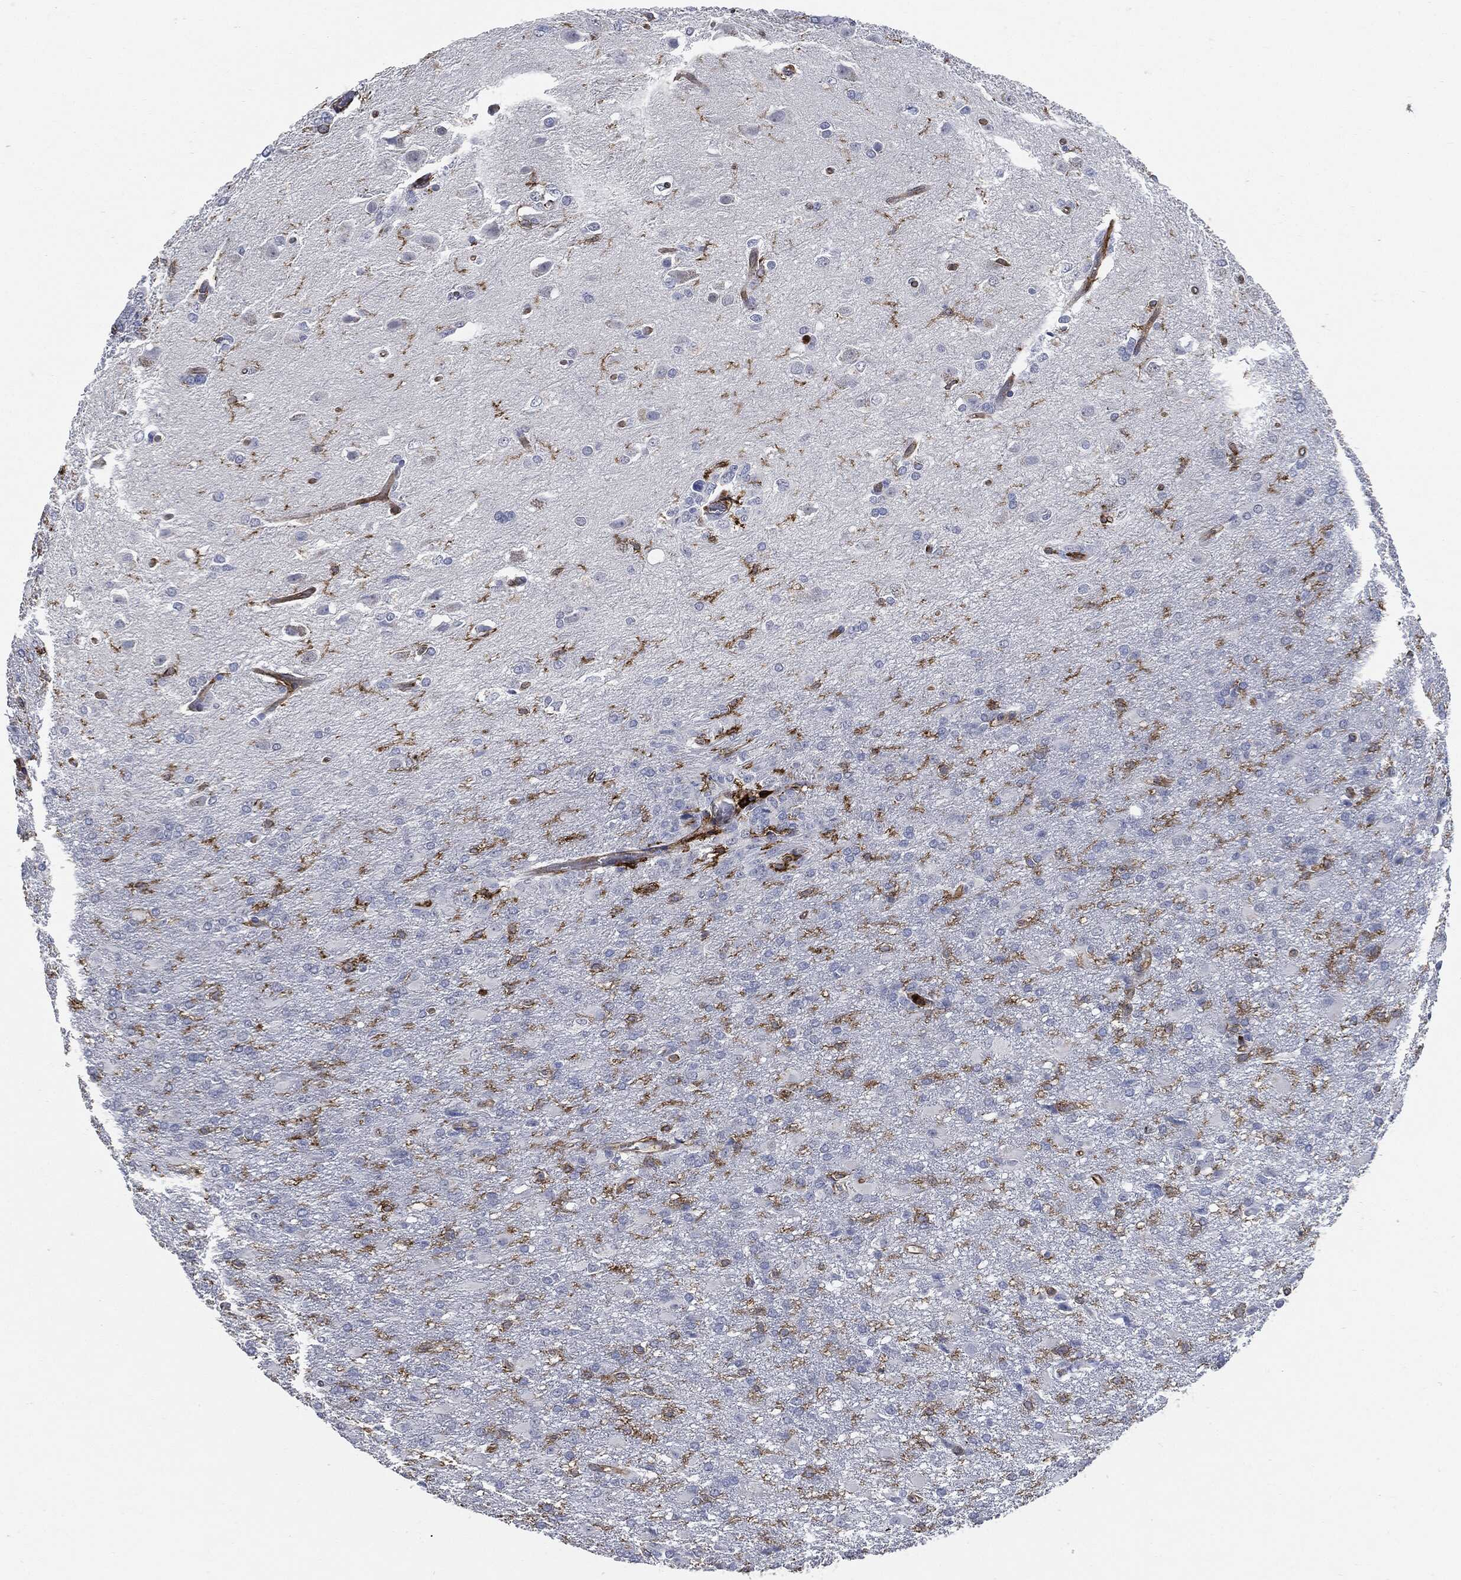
{"staining": {"intensity": "negative", "quantity": "none", "location": "none"}, "tissue": "glioma", "cell_type": "Tumor cells", "image_type": "cancer", "snomed": [{"axis": "morphology", "description": "Glioma, malignant, High grade"}, {"axis": "topography", "description": "Brain"}], "caption": "A histopathology image of human glioma is negative for staining in tumor cells.", "gene": "PTPRC", "patient": {"sex": "male", "age": 68}}